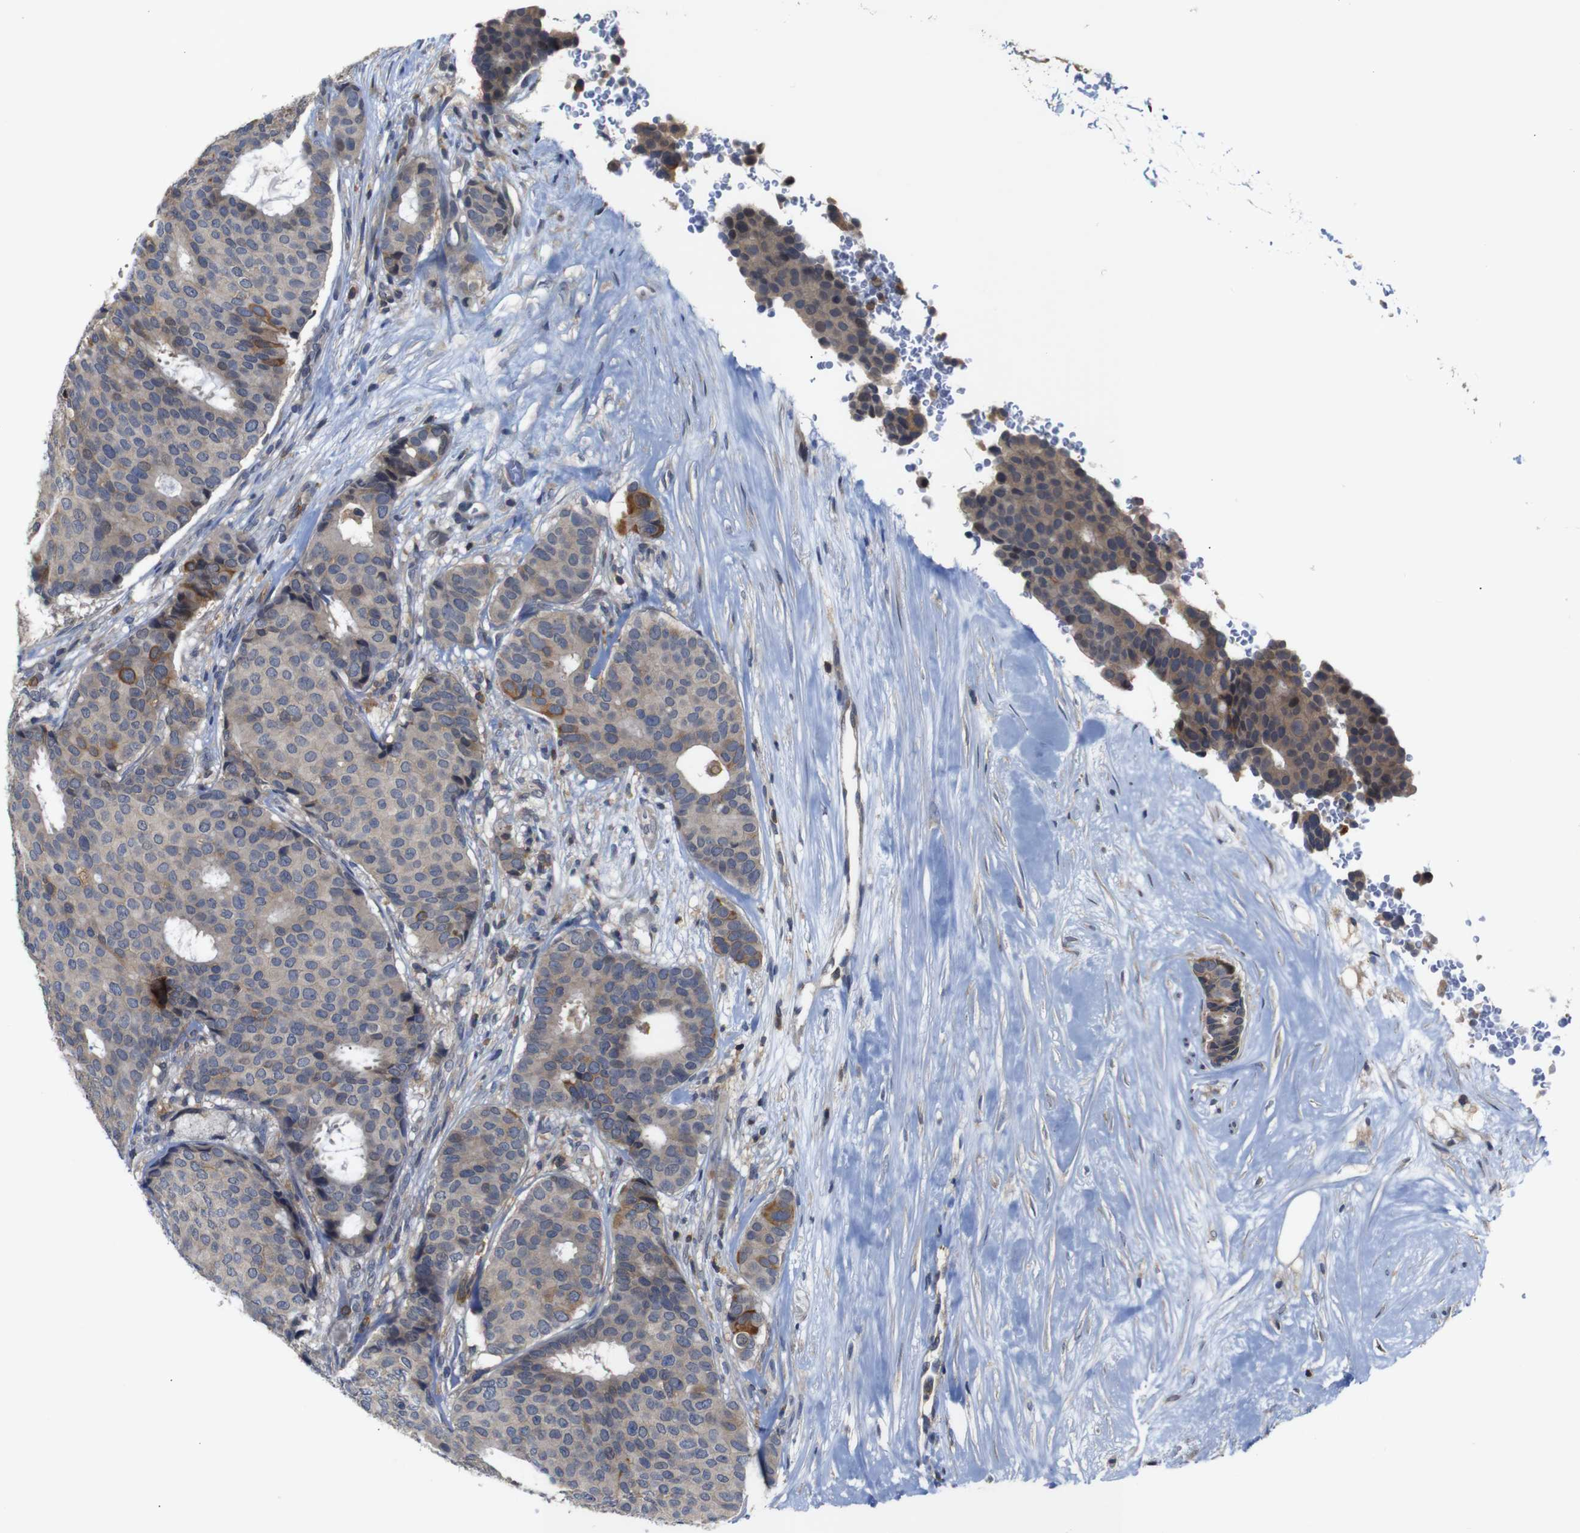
{"staining": {"intensity": "weak", "quantity": ">75%", "location": "cytoplasmic/membranous"}, "tissue": "breast cancer", "cell_type": "Tumor cells", "image_type": "cancer", "snomed": [{"axis": "morphology", "description": "Duct carcinoma"}, {"axis": "topography", "description": "Breast"}], "caption": "A micrograph of breast invasive ductal carcinoma stained for a protein displays weak cytoplasmic/membranous brown staining in tumor cells.", "gene": "BRWD3", "patient": {"sex": "female", "age": 75}}